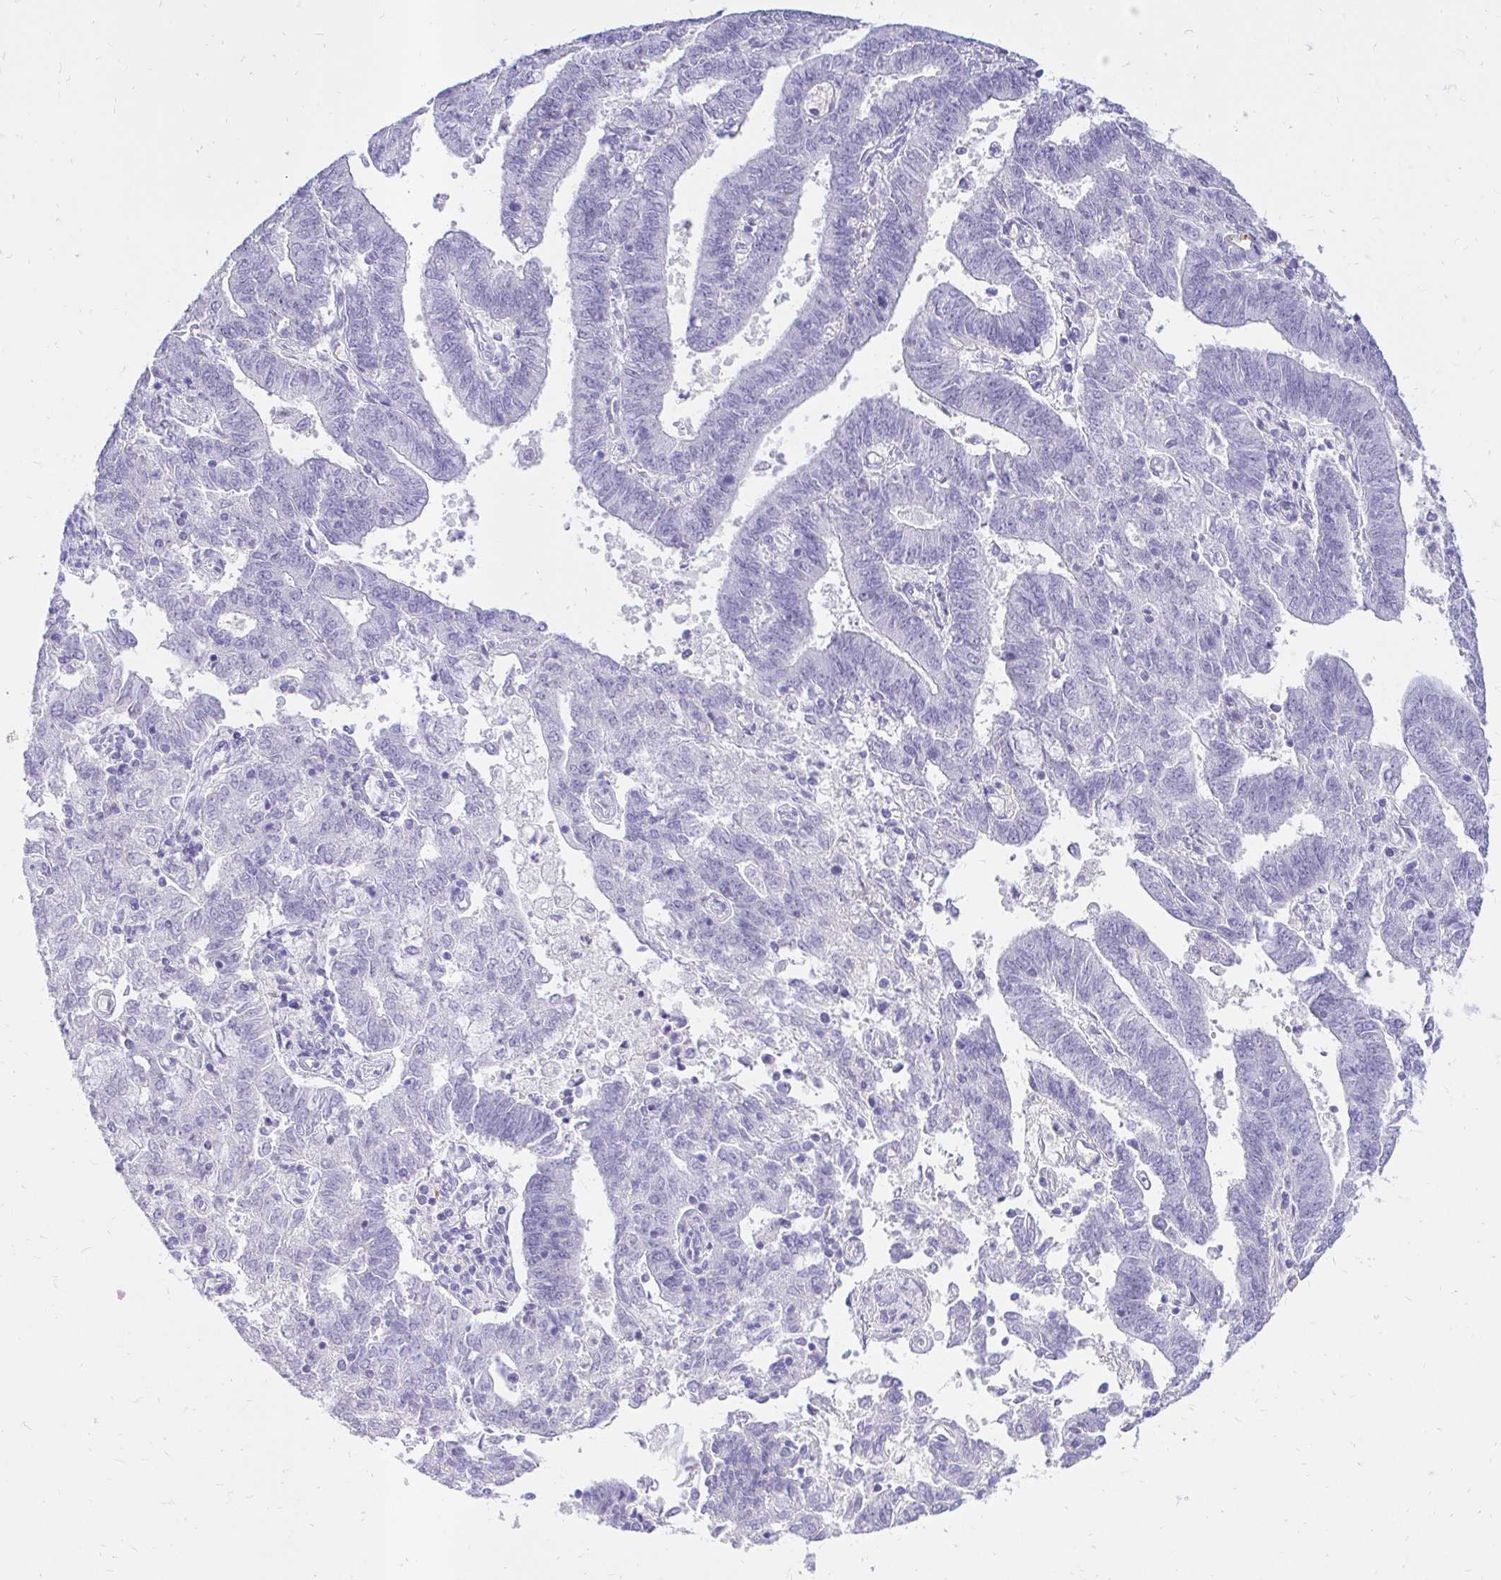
{"staining": {"intensity": "negative", "quantity": "none", "location": "none"}, "tissue": "endometrial cancer", "cell_type": "Tumor cells", "image_type": "cancer", "snomed": [{"axis": "morphology", "description": "Adenocarcinoma, NOS"}, {"axis": "topography", "description": "Endometrium"}], "caption": "IHC of endometrial cancer (adenocarcinoma) shows no expression in tumor cells.", "gene": "FATE1", "patient": {"sex": "female", "age": 82}}